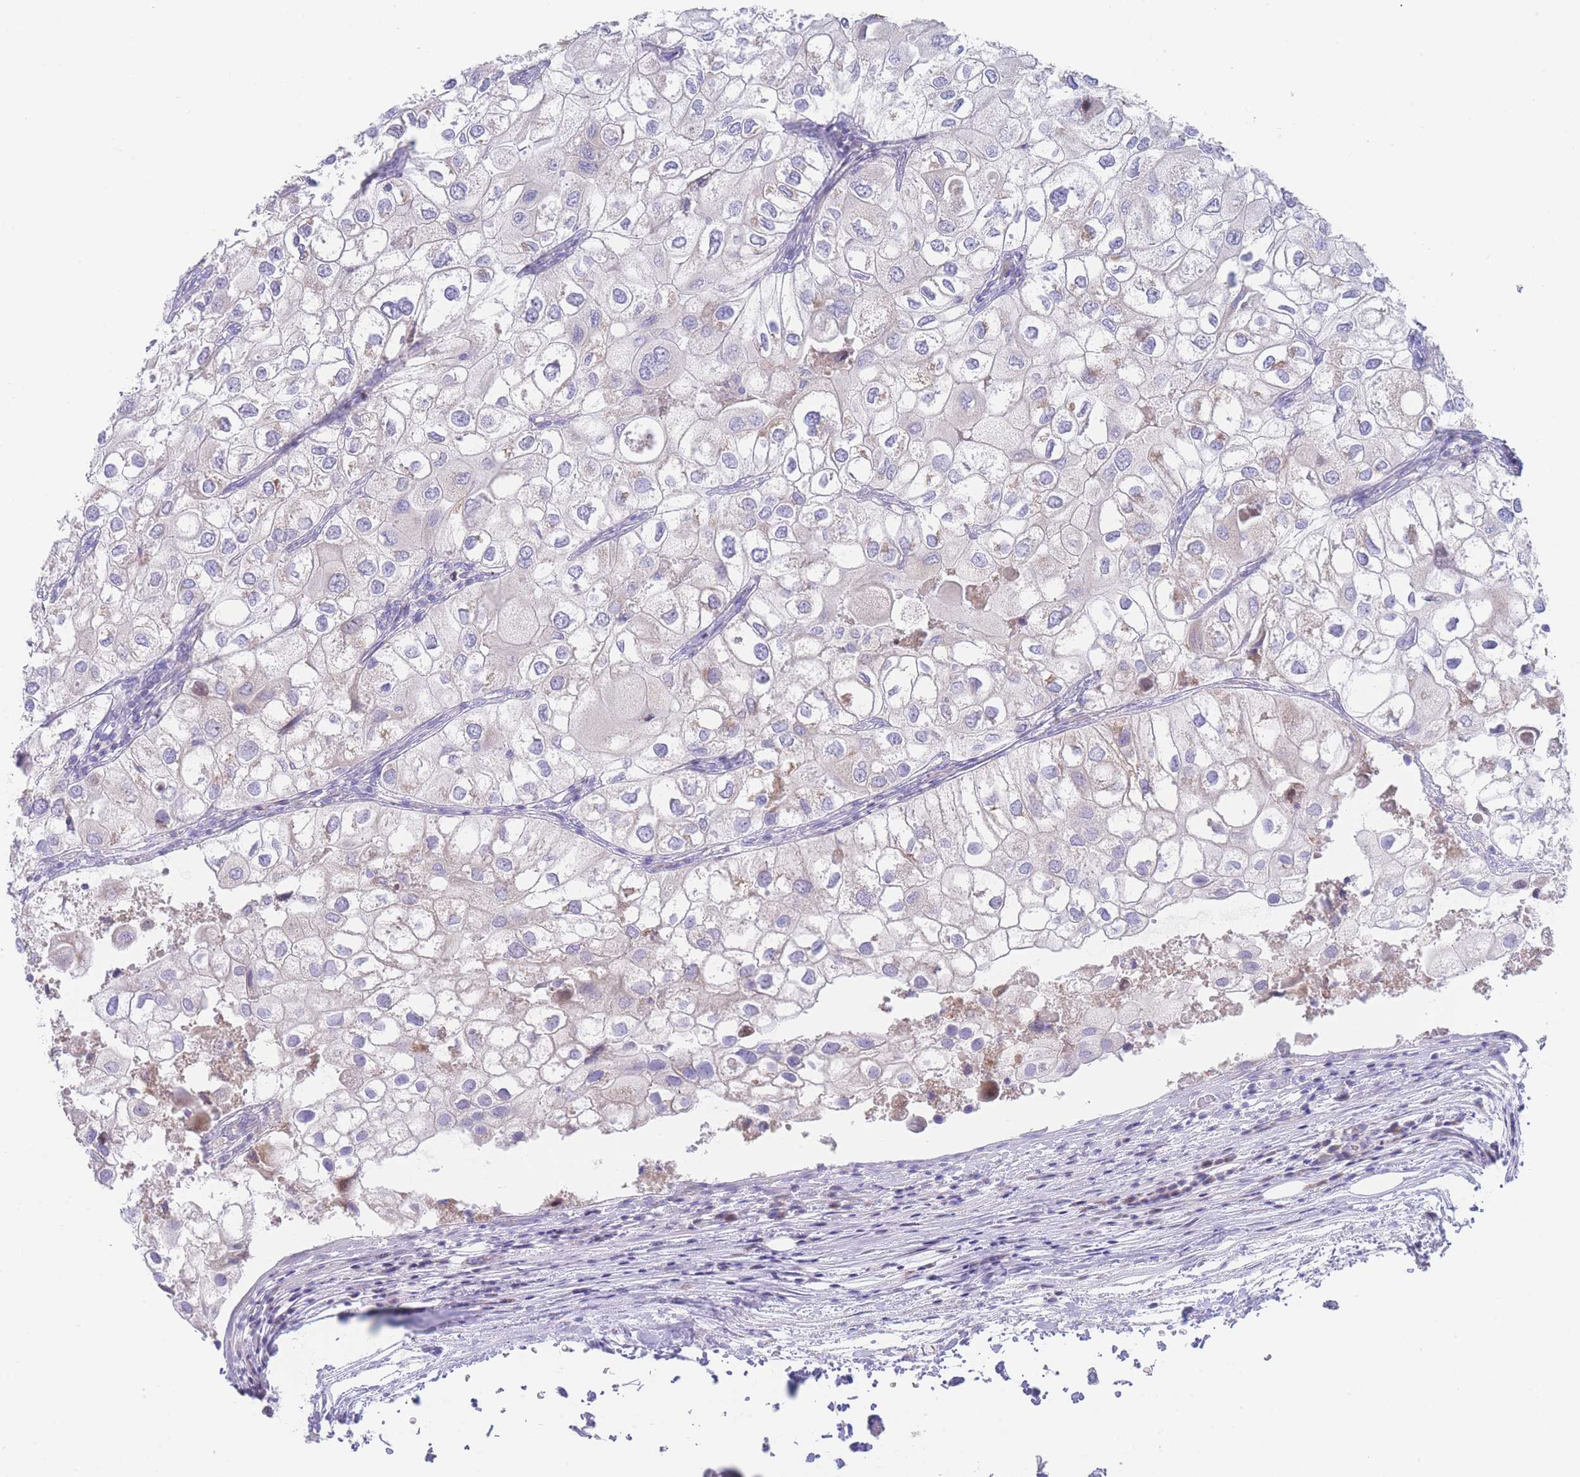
{"staining": {"intensity": "negative", "quantity": "none", "location": "none"}, "tissue": "urothelial cancer", "cell_type": "Tumor cells", "image_type": "cancer", "snomed": [{"axis": "morphology", "description": "Urothelial carcinoma, High grade"}, {"axis": "topography", "description": "Urinary bladder"}], "caption": "Immunohistochemical staining of high-grade urothelial carcinoma exhibits no significant positivity in tumor cells.", "gene": "GPAM", "patient": {"sex": "male", "age": 64}}